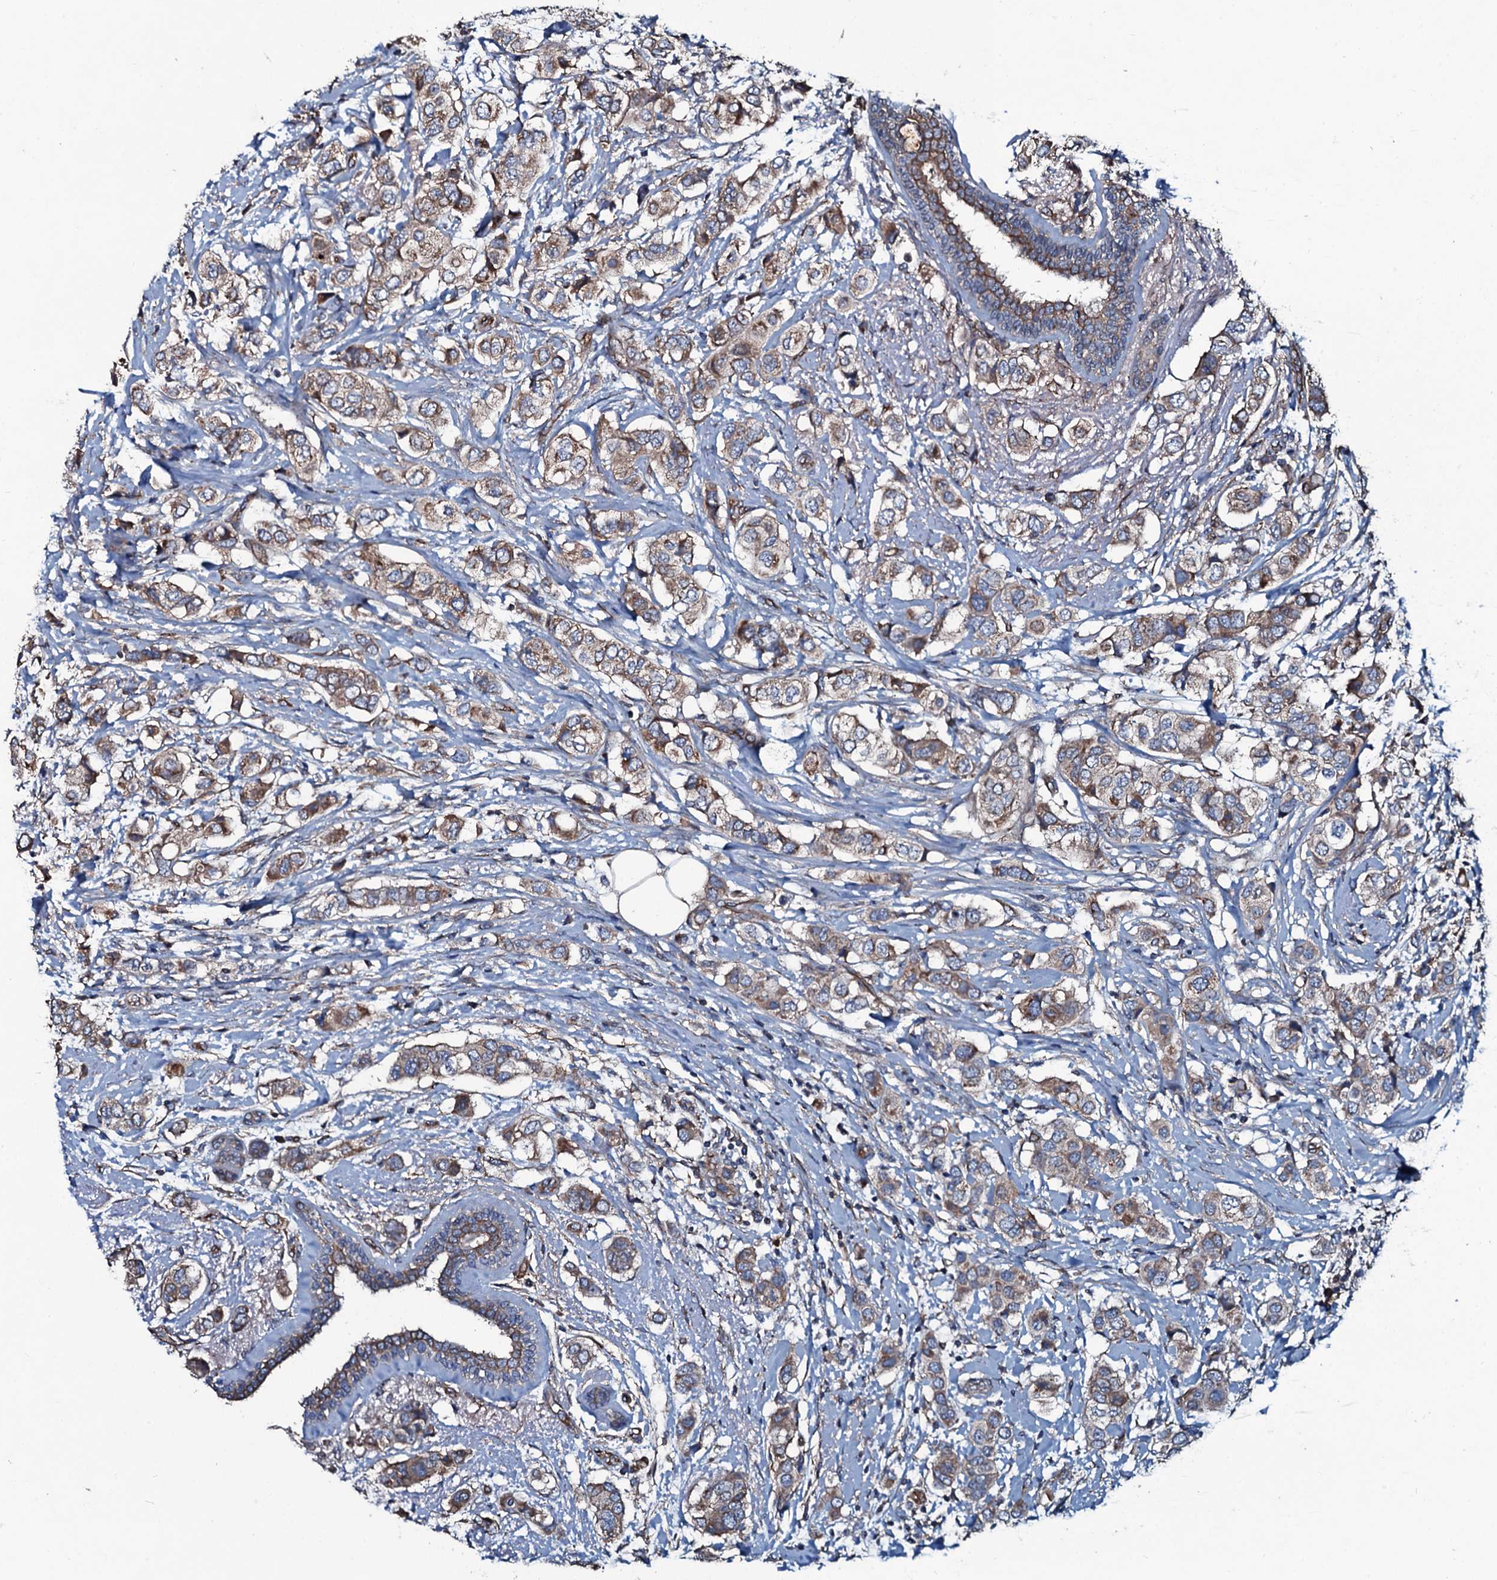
{"staining": {"intensity": "moderate", "quantity": "25%-75%", "location": "cytoplasmic/membranous"}, "tissue": "breast cancer", "cell_type": "Tumor cells", "image_type": "cancer", "snomed": [{"axis": "morphology", "description": "Lobular carcinoma"}, {"axis": "topography", "description": "Breast"}], "caption": "IHC micrograph of neoplastic tissue: breast lobular carcinoma stained using IHC demonstrates medium levels of moderate protein expression localized specifically in the cytoplasmic/membranous of tumor cells, appearing as a cytoplasmic/membranous brown color.", "gene": "DMAC2", "patient": {"sex": "female", "age": 51}}